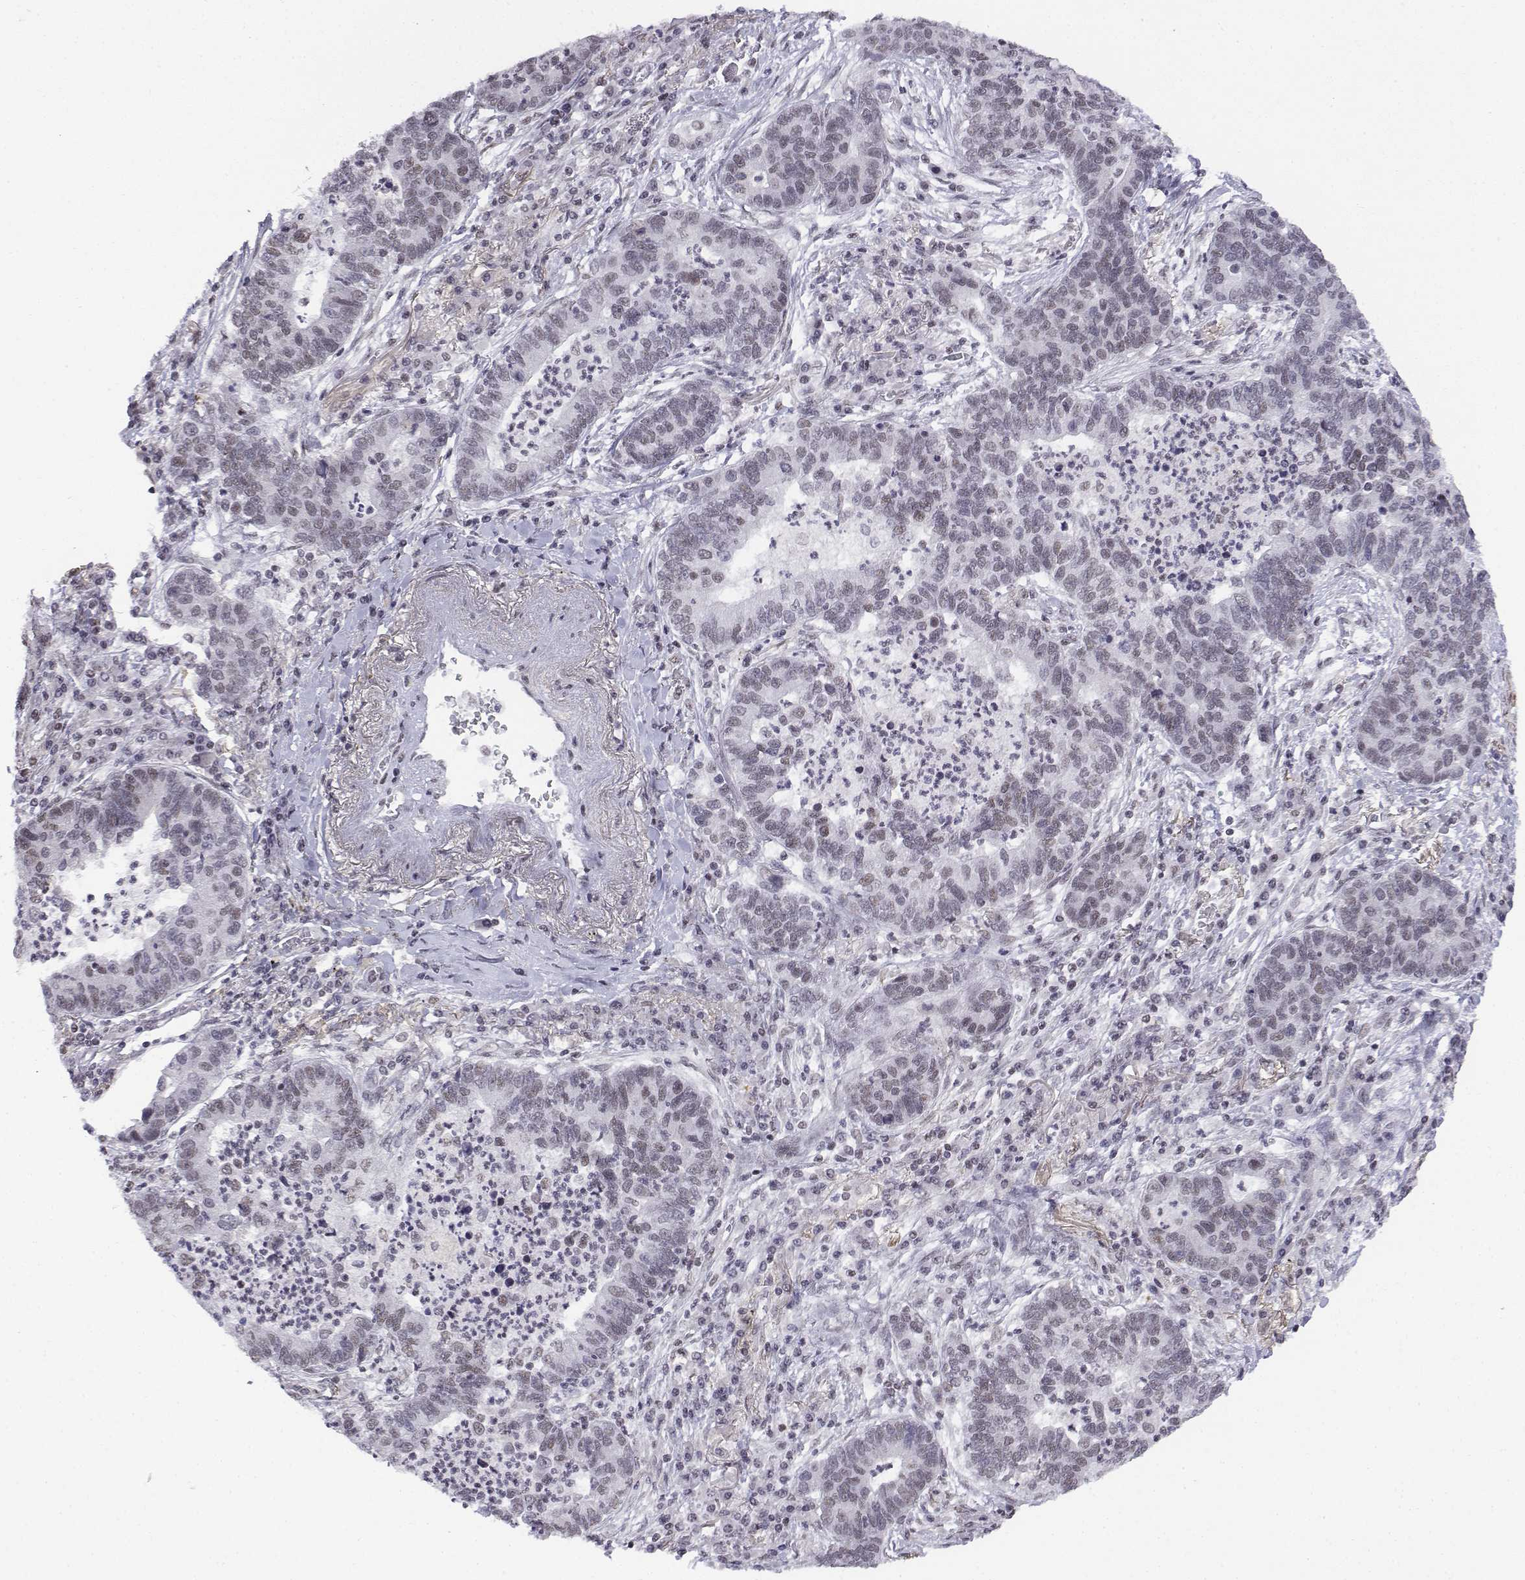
{"staining": {"intensity": "weak", "quantity": ">75%", "location": "nuclear"}, "tissue": "lung cancer", "cell_type": "Tumor cells", "image_type": "cancer", "snomed": [{"axis": "morphology", "description": "Adenocarcinoma, NOS"}, {"axis": "topography", "description": "Lung"}], "caption": "Adenocarcinoma (lung) stained for a protein reveals weak nuclear positivity in tumor cells.", "gene": "SETD1A", "patient": {"sex": "female", "age": 57}}